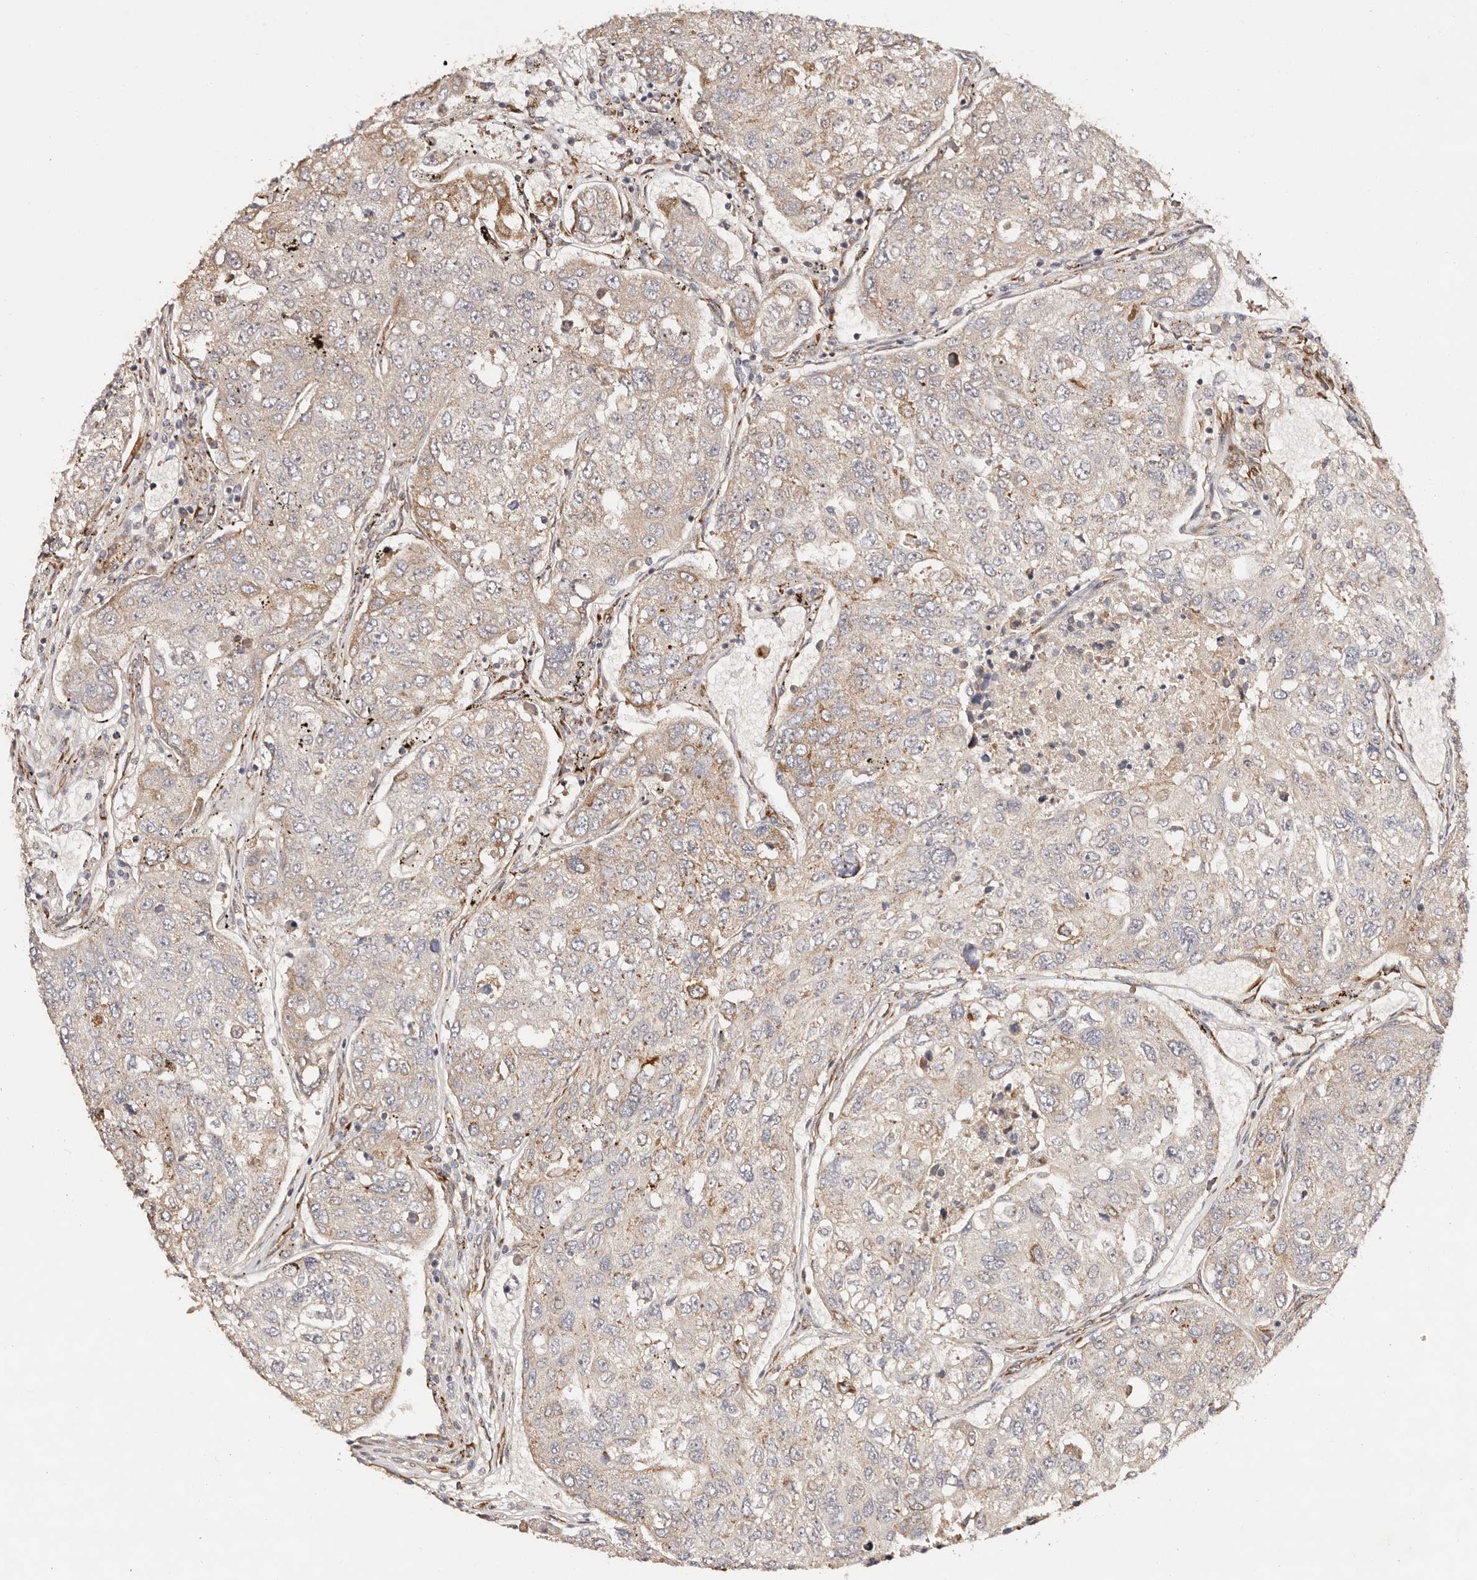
{"staining": {"intensity": "weak", "quantity": "25%-75%", "location": "cytoplasmic/membranous"}, "tissue": "urothelial cancer", "cell_type": "Tumor cells", "image_type": "cancer", "snomed": [{"axis": "morphology", "description": "Urothelial carcinoma, High grade"}, {"axis": "topography", "description": "Lymph node"}, {"axis": "topography", "description": "Urinary bladder"}], "caption": "Urothelial cancer tissue demonstrates weak cytoplasmic/membranous positivity in approximately 25%-75% of tumor cells", "gene": "SERPINH1", "patient": {"sex": "male", "age": 51}}